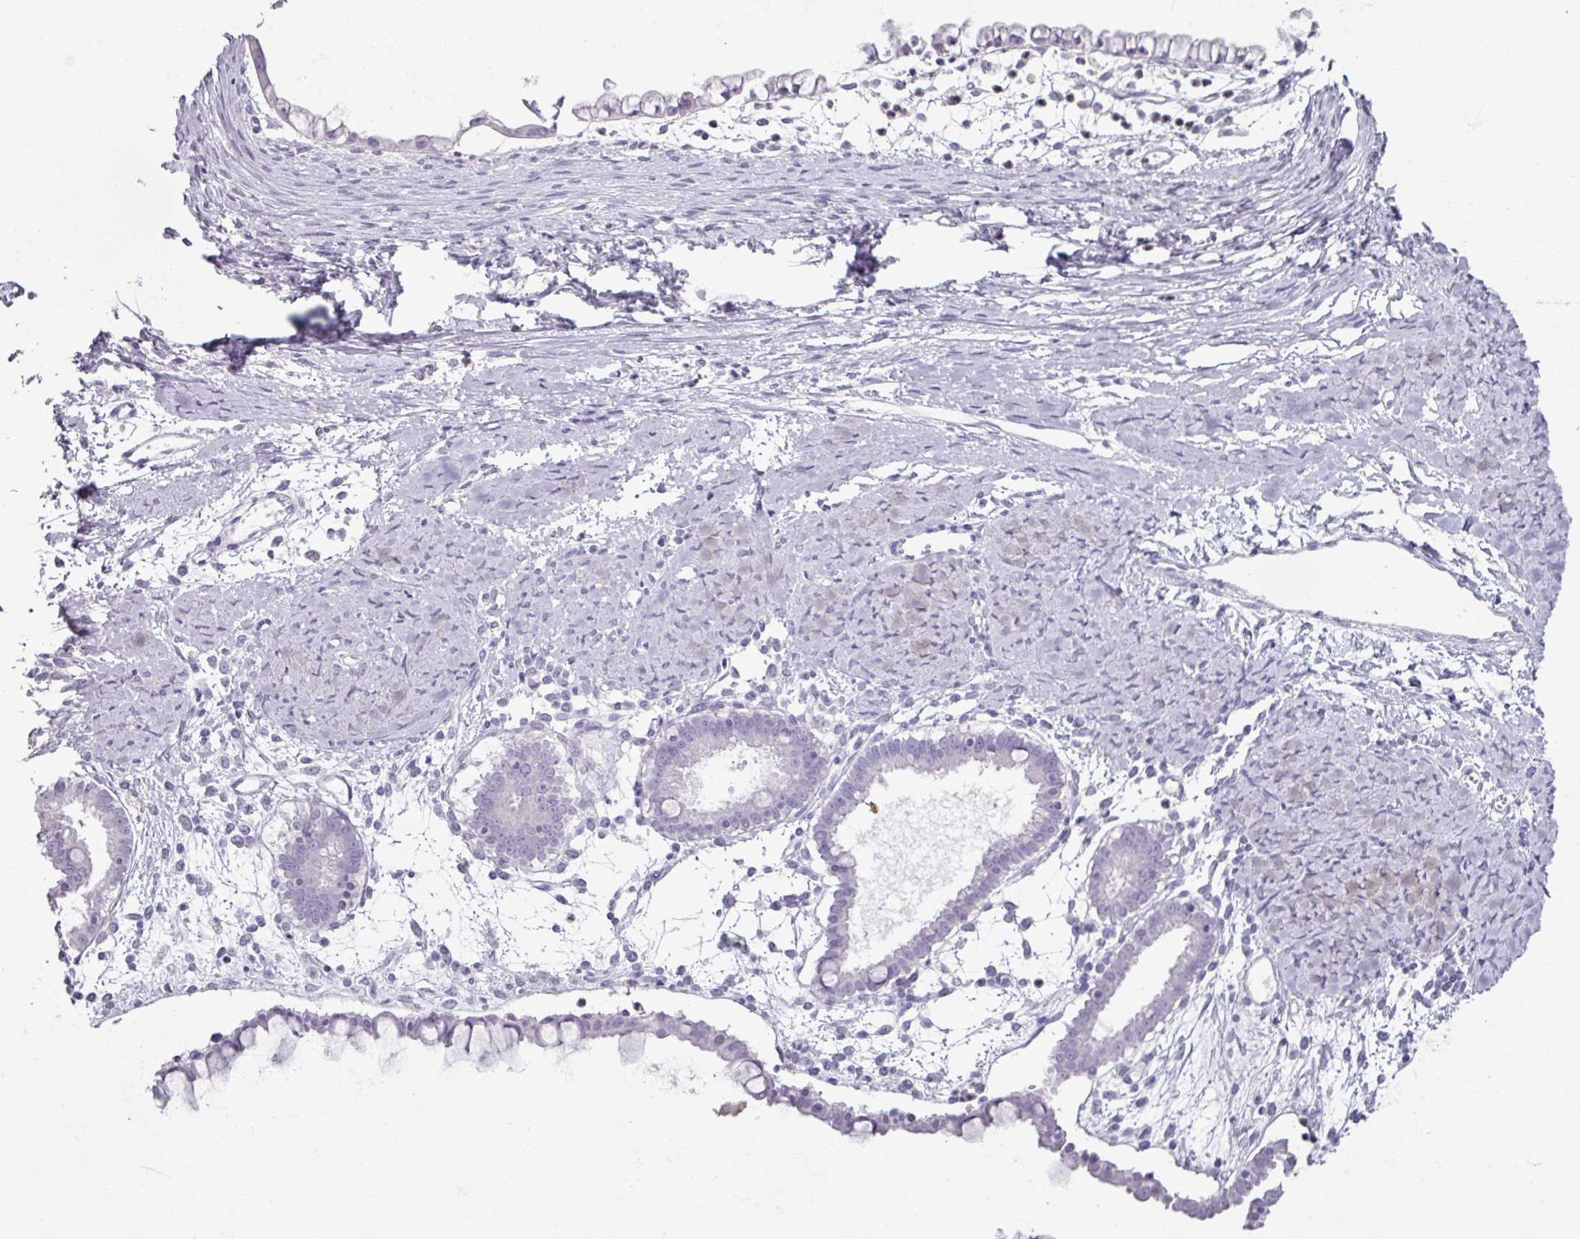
{"staining": {"intensity": "negative", "quantity": "none", "location": "none"}, "tissue": "ovarian cancer", "cell_type": "Tumor cells", "image_type": "cancer", "snomed": [{"axis": "morphology", "description": "Cystadenocarcinoma, mucinous, NOS"}, {"axis": "topography", "description": "Ovary"}], "caption": "High magnification brightfield microscopy of ovarian cancer stained with DAB (brown) and counterstained with hematoxylin (blue): tumor cells show no significant positivity.", "gene": "ARG1", "patient": {"sex": "female", "age": 61}}